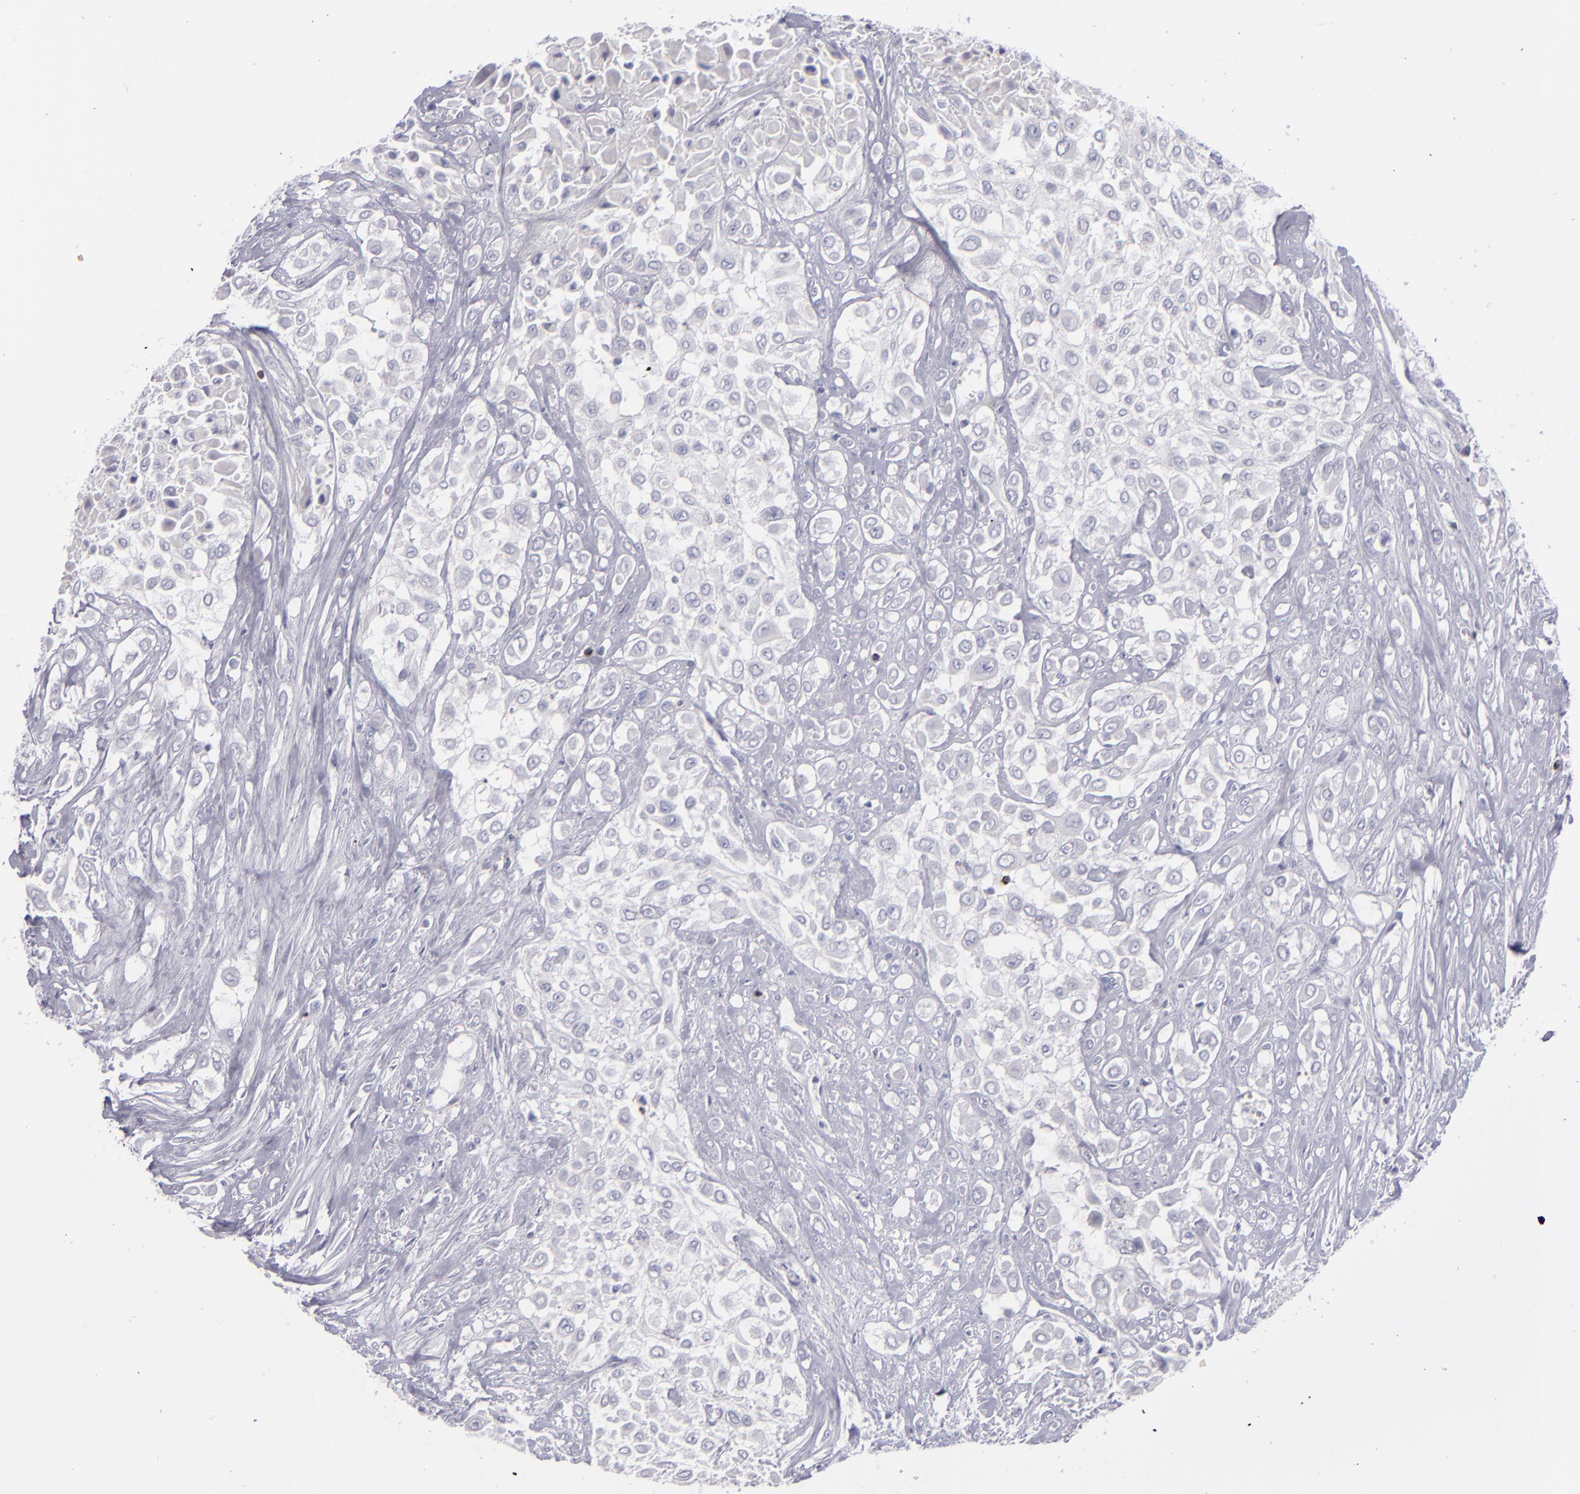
{"staining": {"intensity": "negative", "quantity": "none", "location": "none"}, "tissue": "urothelial cancer", "cell_type": "Tumor cells", "image_type": "cancer", "snomed": [{"axis": "morphology", "description": "Urothelial carcinoma, High grade"}, {"axis": "topography", "description": "Urinary bladder"}], "caption": "The photomicrograph demonstrates no staining of tumor cells in urothelial cancer.", "gene": "CD2", "patient": {"sex": "male", "age": 57}}